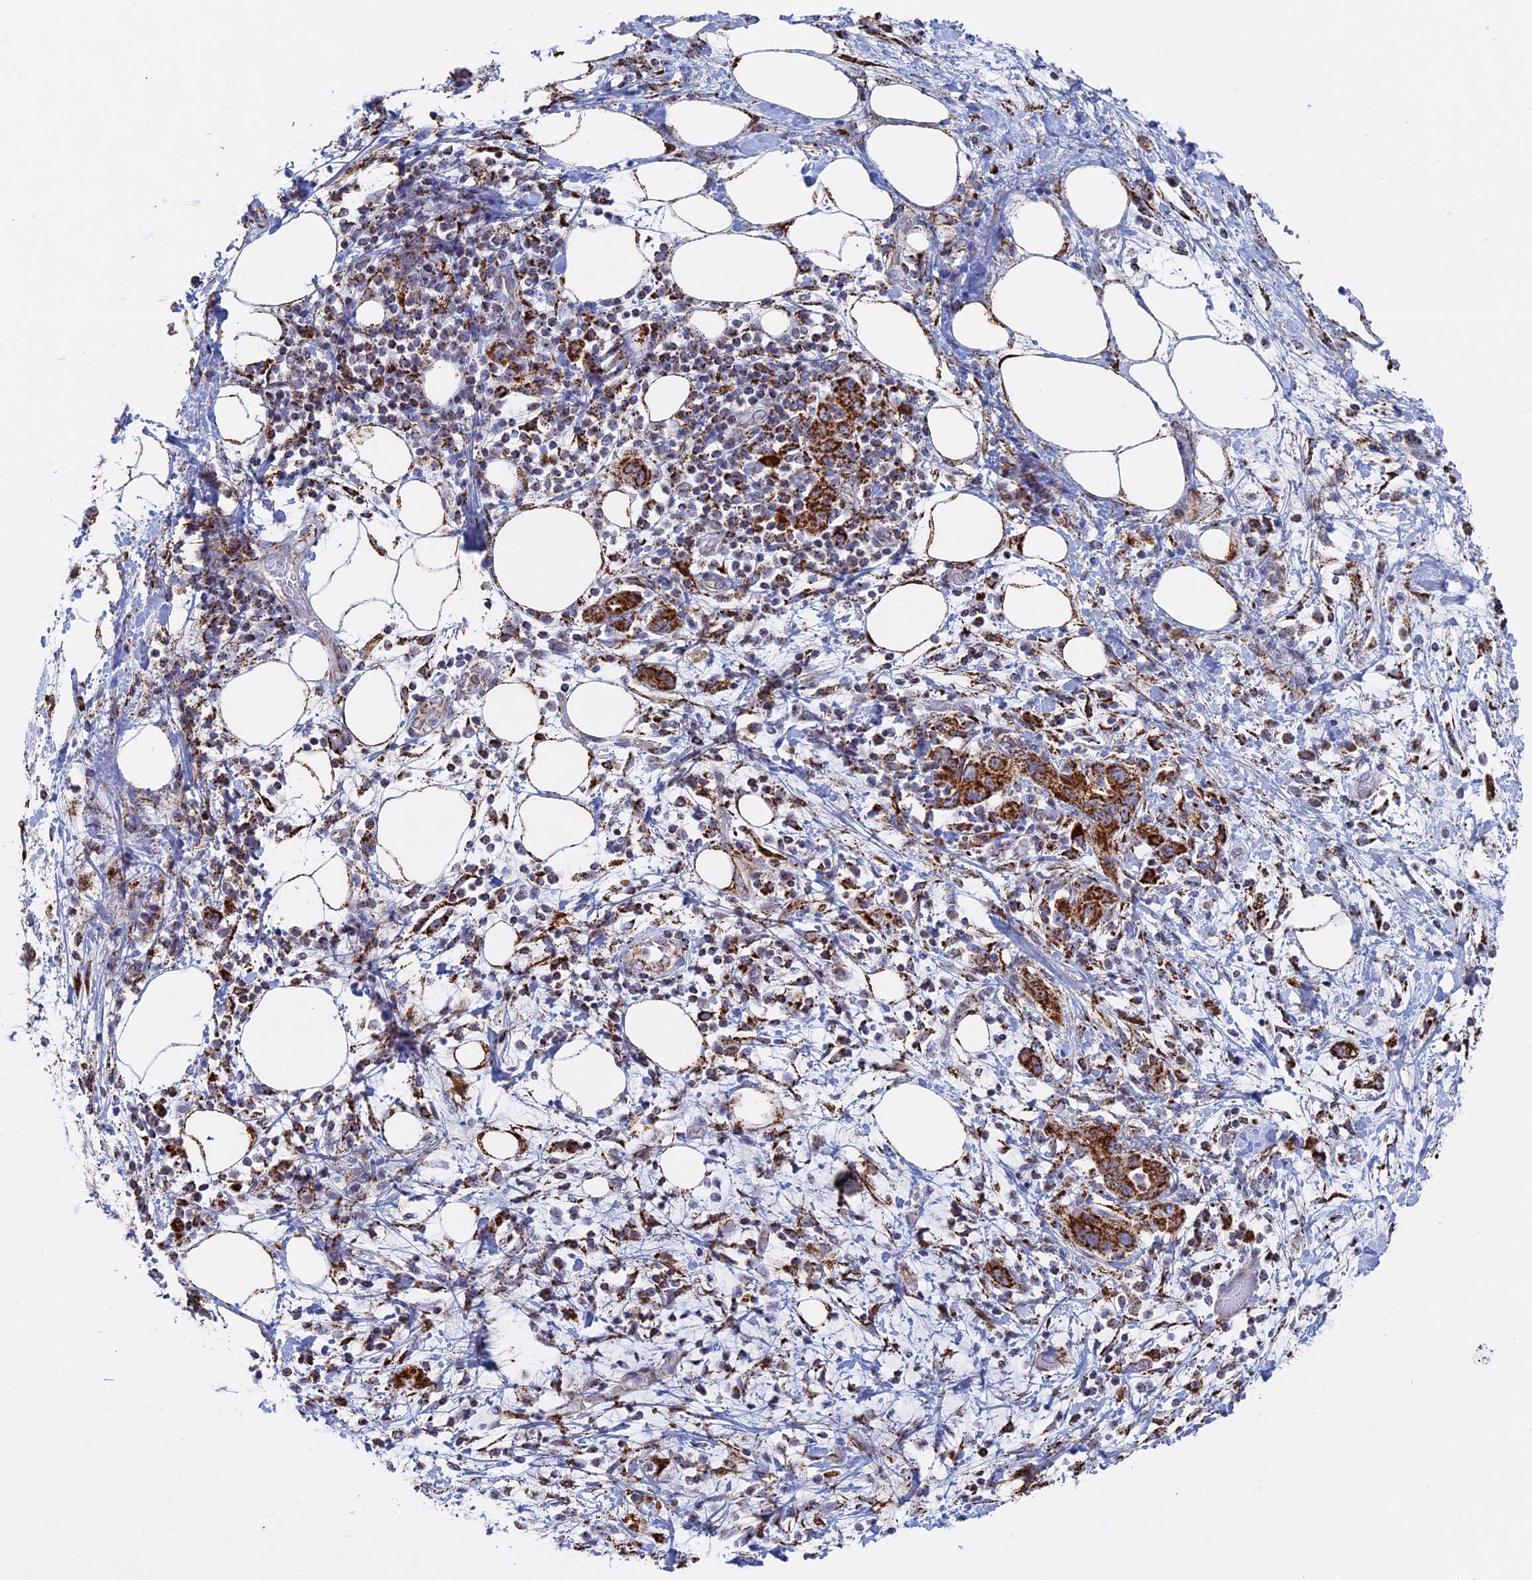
{"staining": {"intensity": "strong", "quantity": ">75%", "location": "cytoplasmic/membranous"}, "tissue": "pancreatic cancer", "cell_type": "Tumor cells", "image_type": "cancer", "snomed": [{"axis": "morphology", "description": "Adenocarcinoma, NOS"}, {"axis": "topography", "description": "Pancreas"}], "caption": "A high-resolution micrograph shows IHC staining of pancreatic adenocarcinoma, which shows strong cytoplasmic/membranous positivity in approximately >75% of tumor cells. (DAB = brown stain, brightfield microscopy at high magnification).", "gene": "SEC24D", "patient": {"sex": "female", "age": 73}}